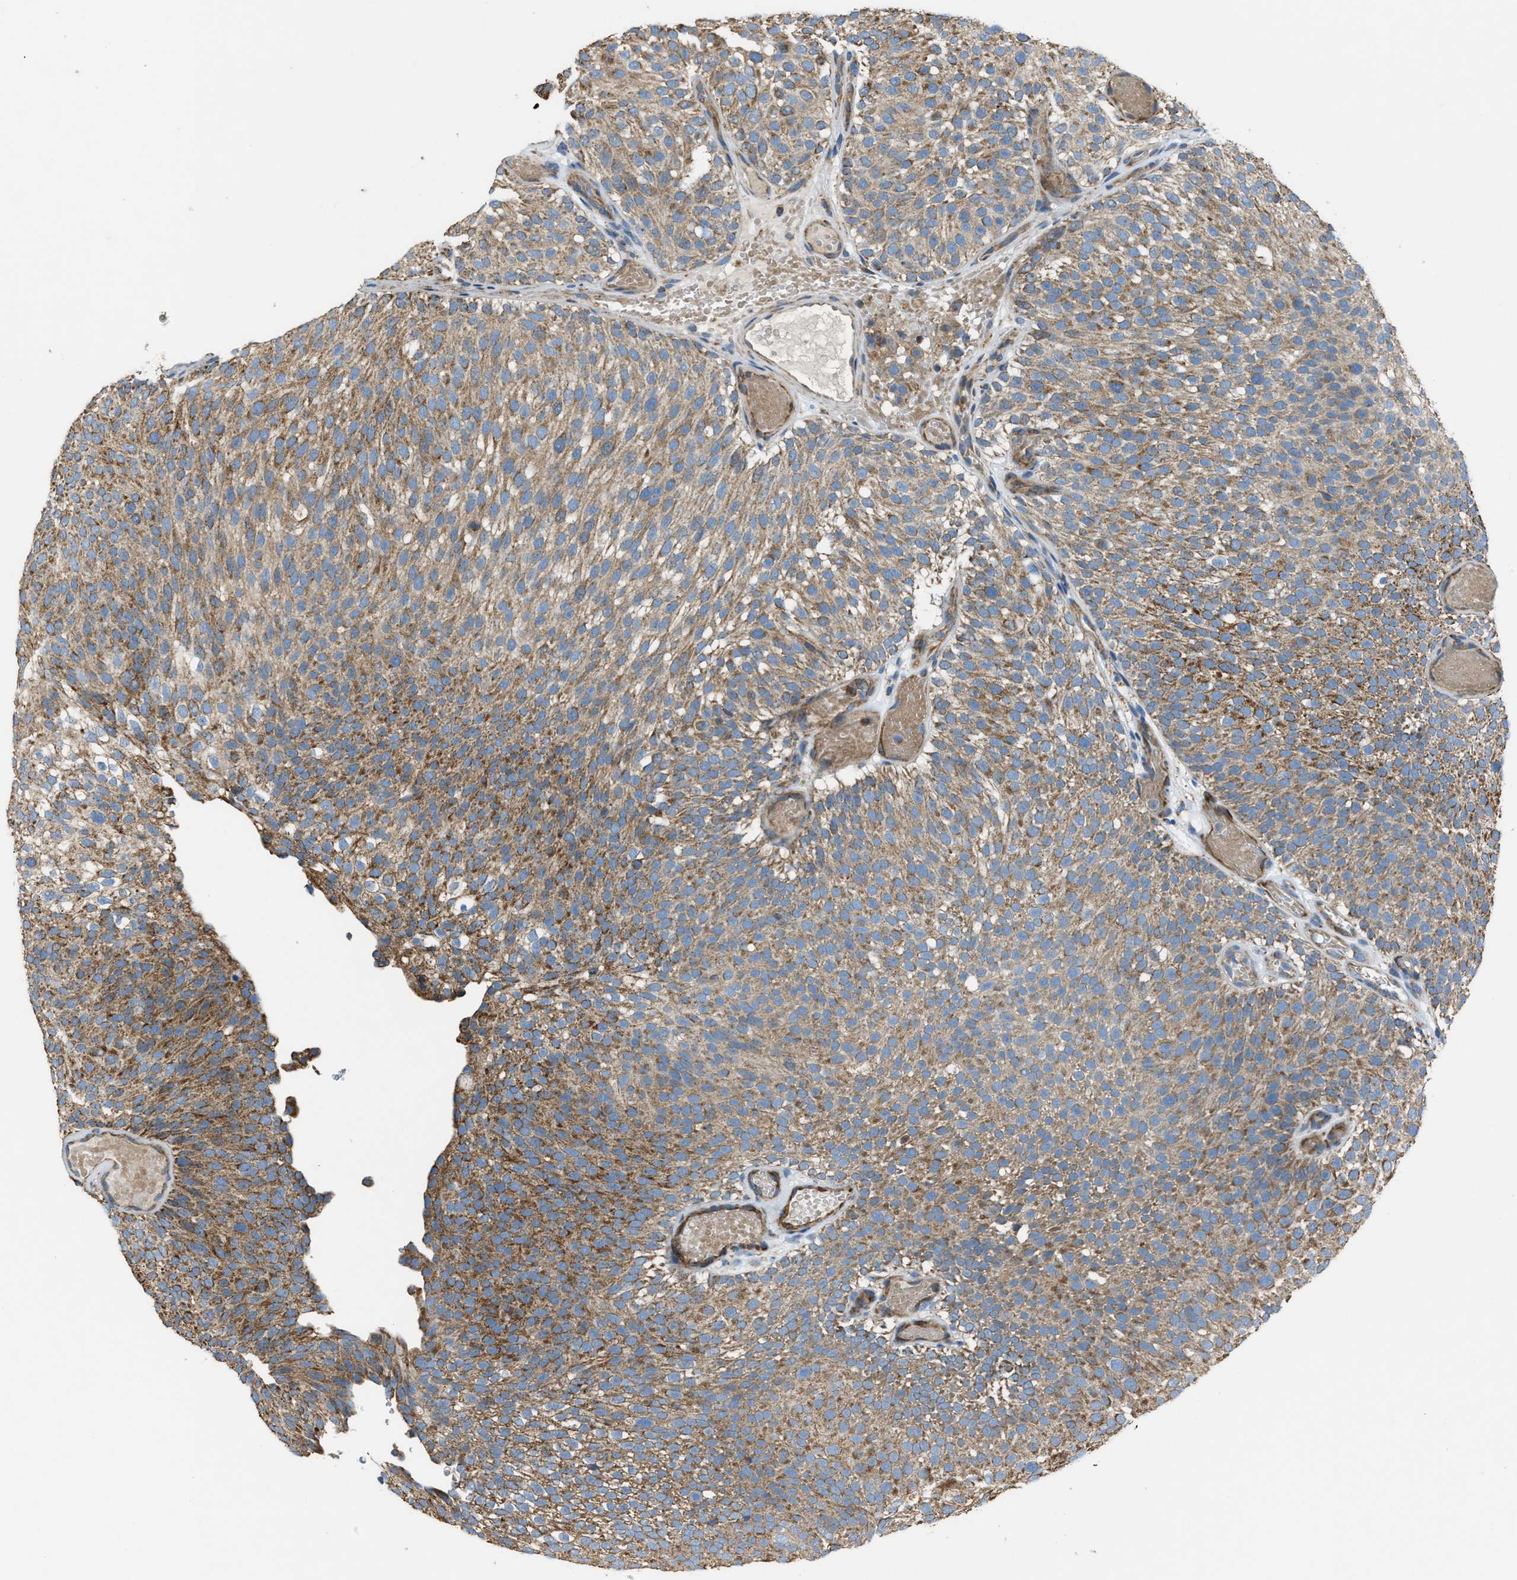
{"staining": {"intensity": "moderate", "quantity": ">75%", "location": "cytoplasmic/membranous"}, "tissue": "urothelial cancer", "cell_type": "Tumor cells", "image_type": "cancer", "snomed": [{"axis": "morphology", "description": "Urothelial carcinoma, Low grade"}, {"axis": "topography", "description": "Urinary bladder"}], "caption": "Protein analysis of low-grade urothelial carcinoma tissue demonstrates moderate cytoplasmic/membranous expression in about >75% of tumor cells.", "gene": "SLC25A11", "patient": {"sex": "male", "age": 78}}